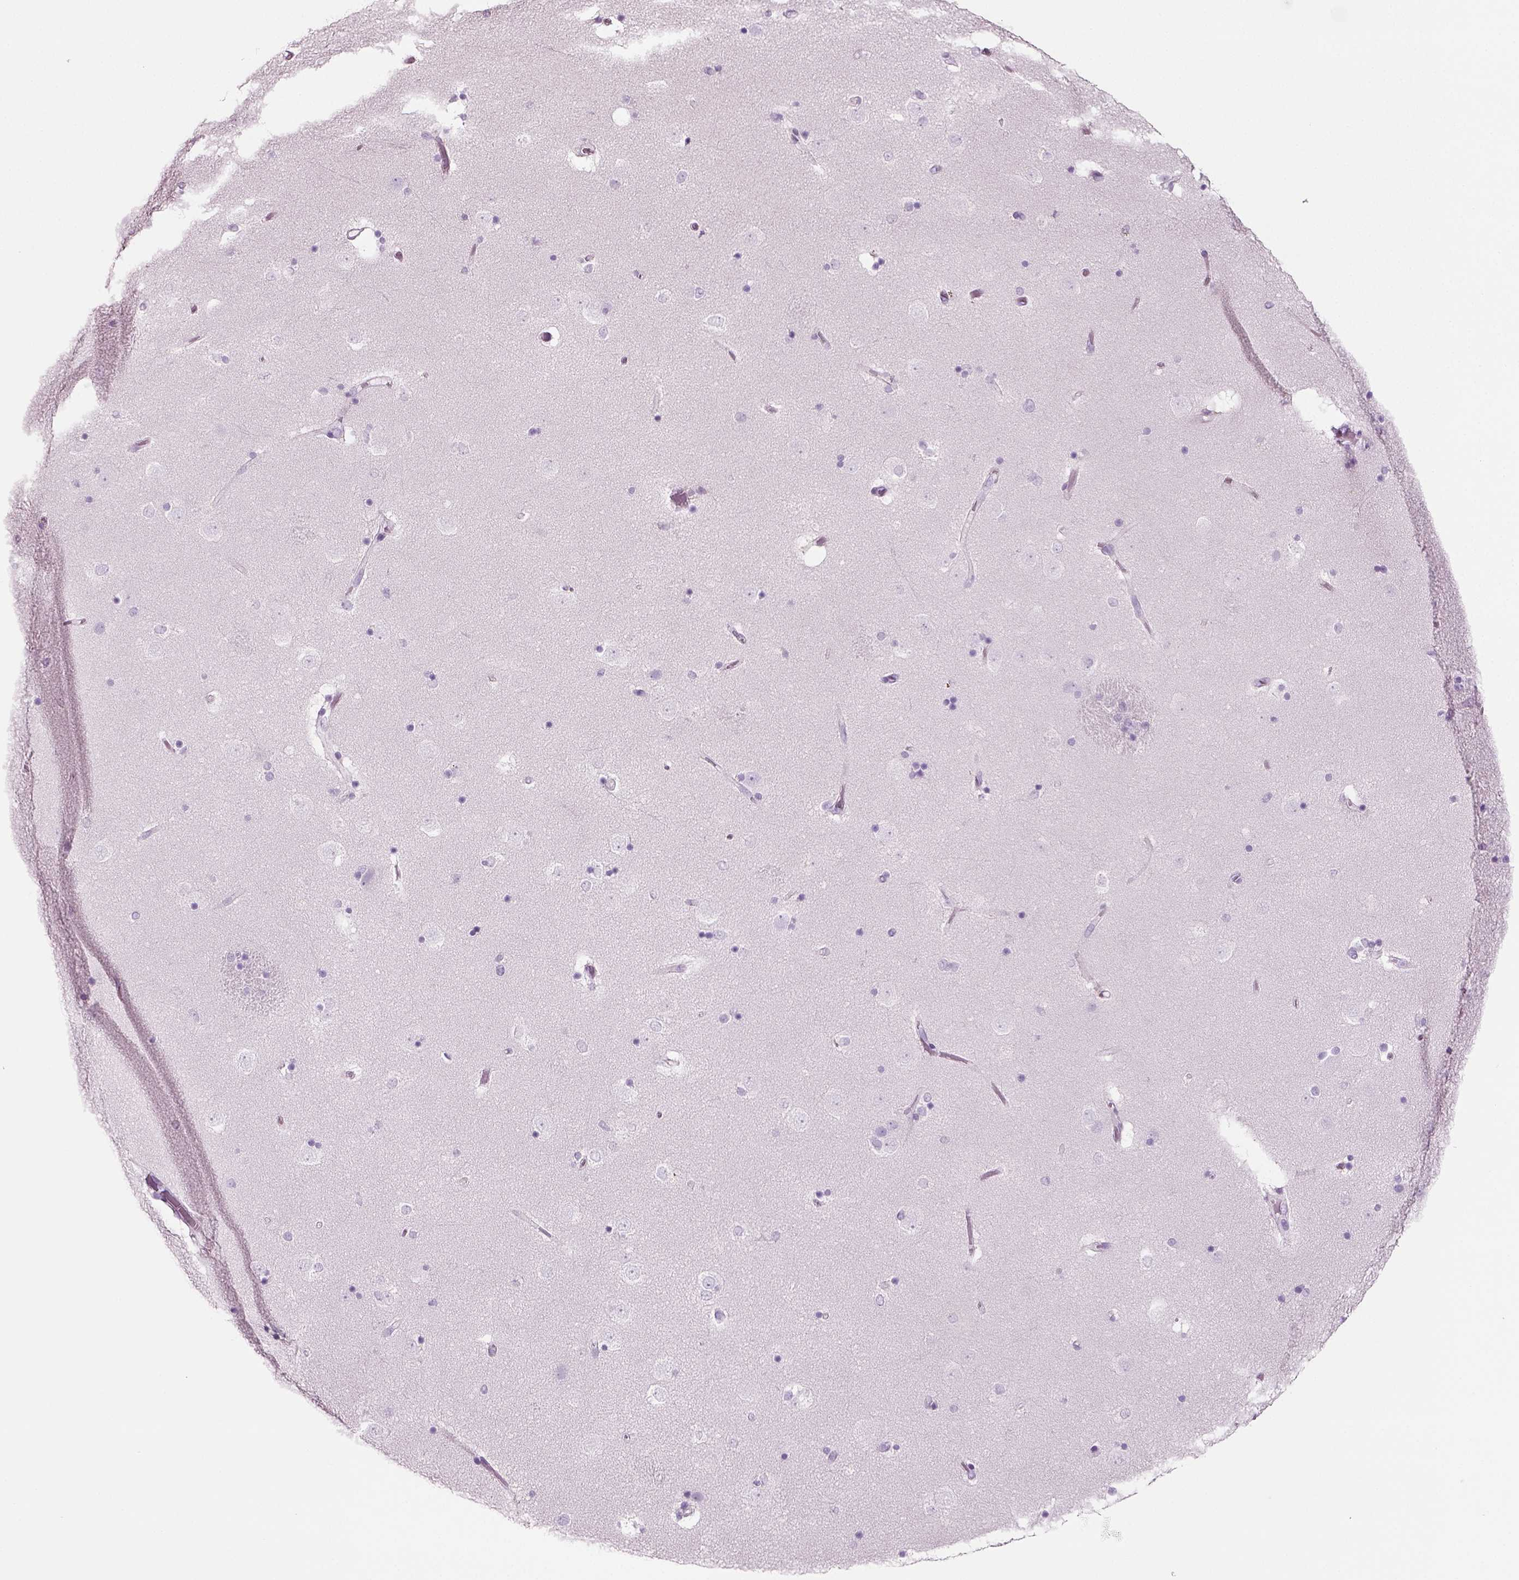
{"staining": {"intensity": "negative", "quantity": "none", "location": "none"}, "tissue": "caudate", "cell_type": "Glial cells", "image_type": "normal", "snomed": [{"axis": "morphology", "description": "Normal tissue, NOS"}, {"axis": "topography", "description": "Lateral ventricle wall"}], "caption": "The micrograph displays no staining of glial cells in normal caudate. (DAB immunohistochemistry visualized using brightfield microscopy, high magnification).", "gene": "CD109", "patient": {"sex": "male", "age": 51}}